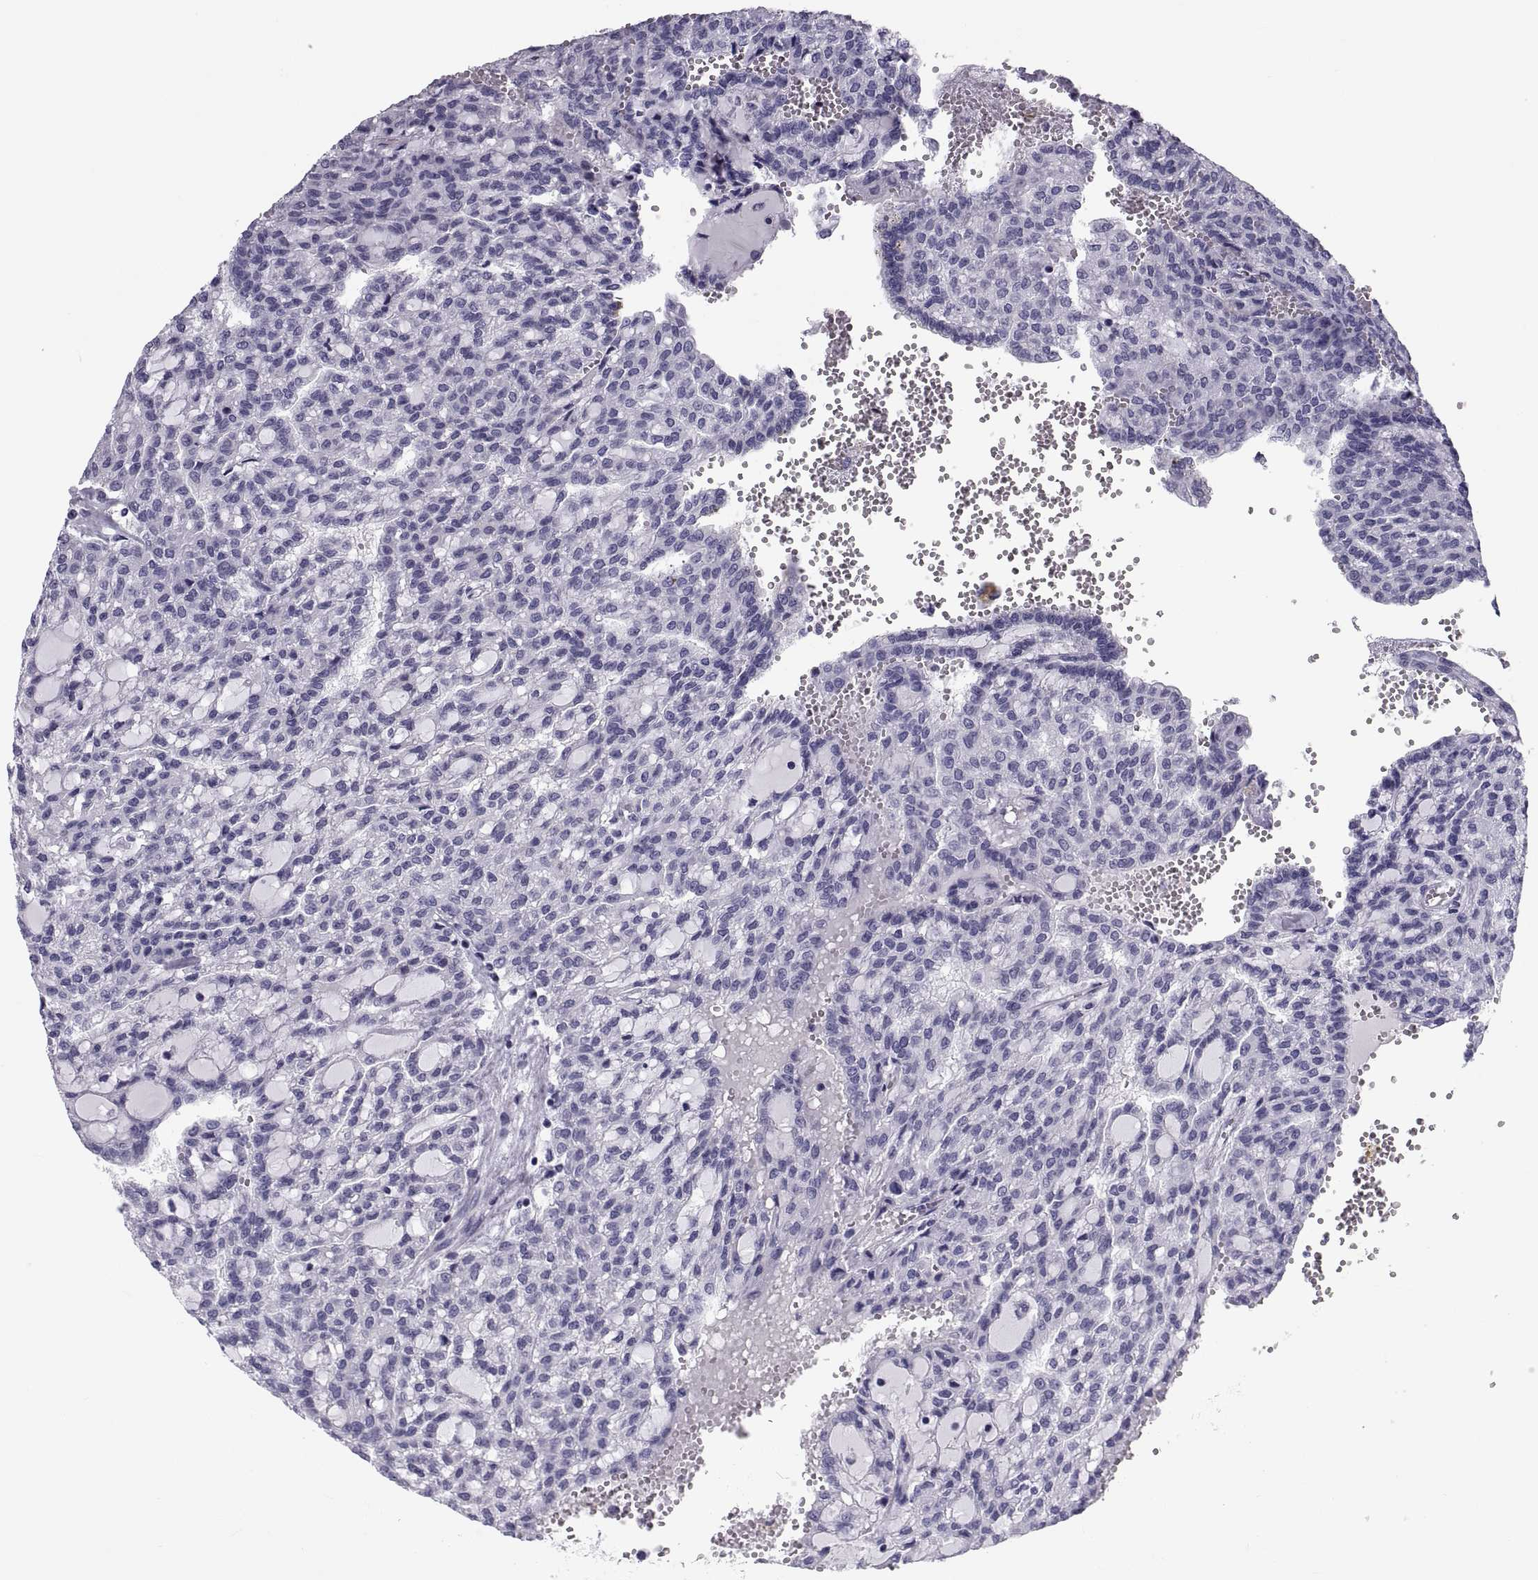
{"staining": {"intensity": "negative", "quantity": "none", "location": "none"}, "tissue": "renal cancer", "cell_type": "Tumor cells", "image_type": "cancer", "snomed": [{"axis": "morphology", "description": "Adenocarcinoma, NOS"}, {"axis": "topography", "description": "Kidney"}], "caption": "Tumor cells are negative for brown protein staining in adenocarcinoma (renal).", "gene": "DEFB129", "patient": {"sex": "male", "age": 63}}